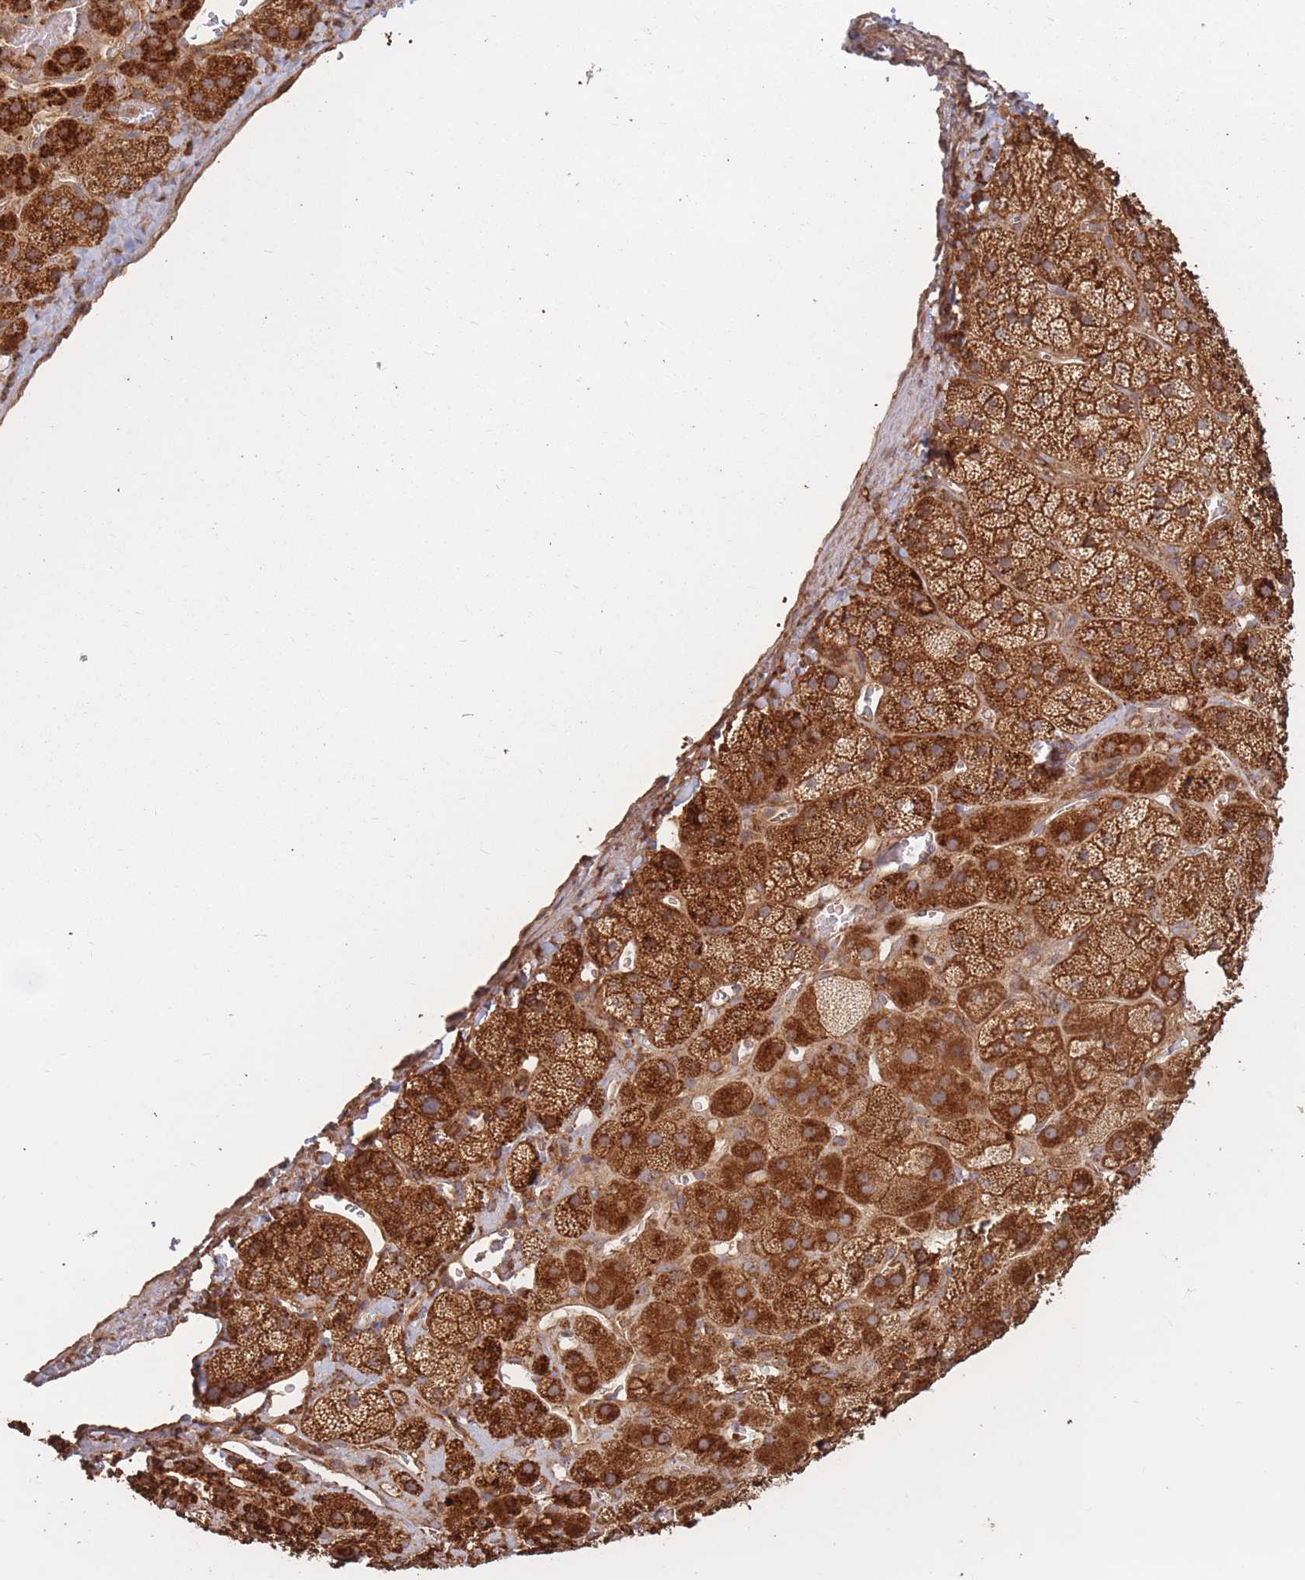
{"staining": {"intensity": "strong", "quantity": ">75%", "location": "cytoplasmic/membranous"}, "tissue": "adrenal gland", "cell_type": "Glandular cells", "image_type": "normal", "snomed": [{"axis": "morphology", "description": "Normal tissue, NOS"}, {"axis": "topography", "description": "Adrenal gland"}], "caption": "Human adrenal gland stained with a brown dye shows strong cytoplasmic/membranous positive expression in approximately >75% of glandular cells.", "gene": "RASSF2", "patient": {"sex": "male", "age": 57}}